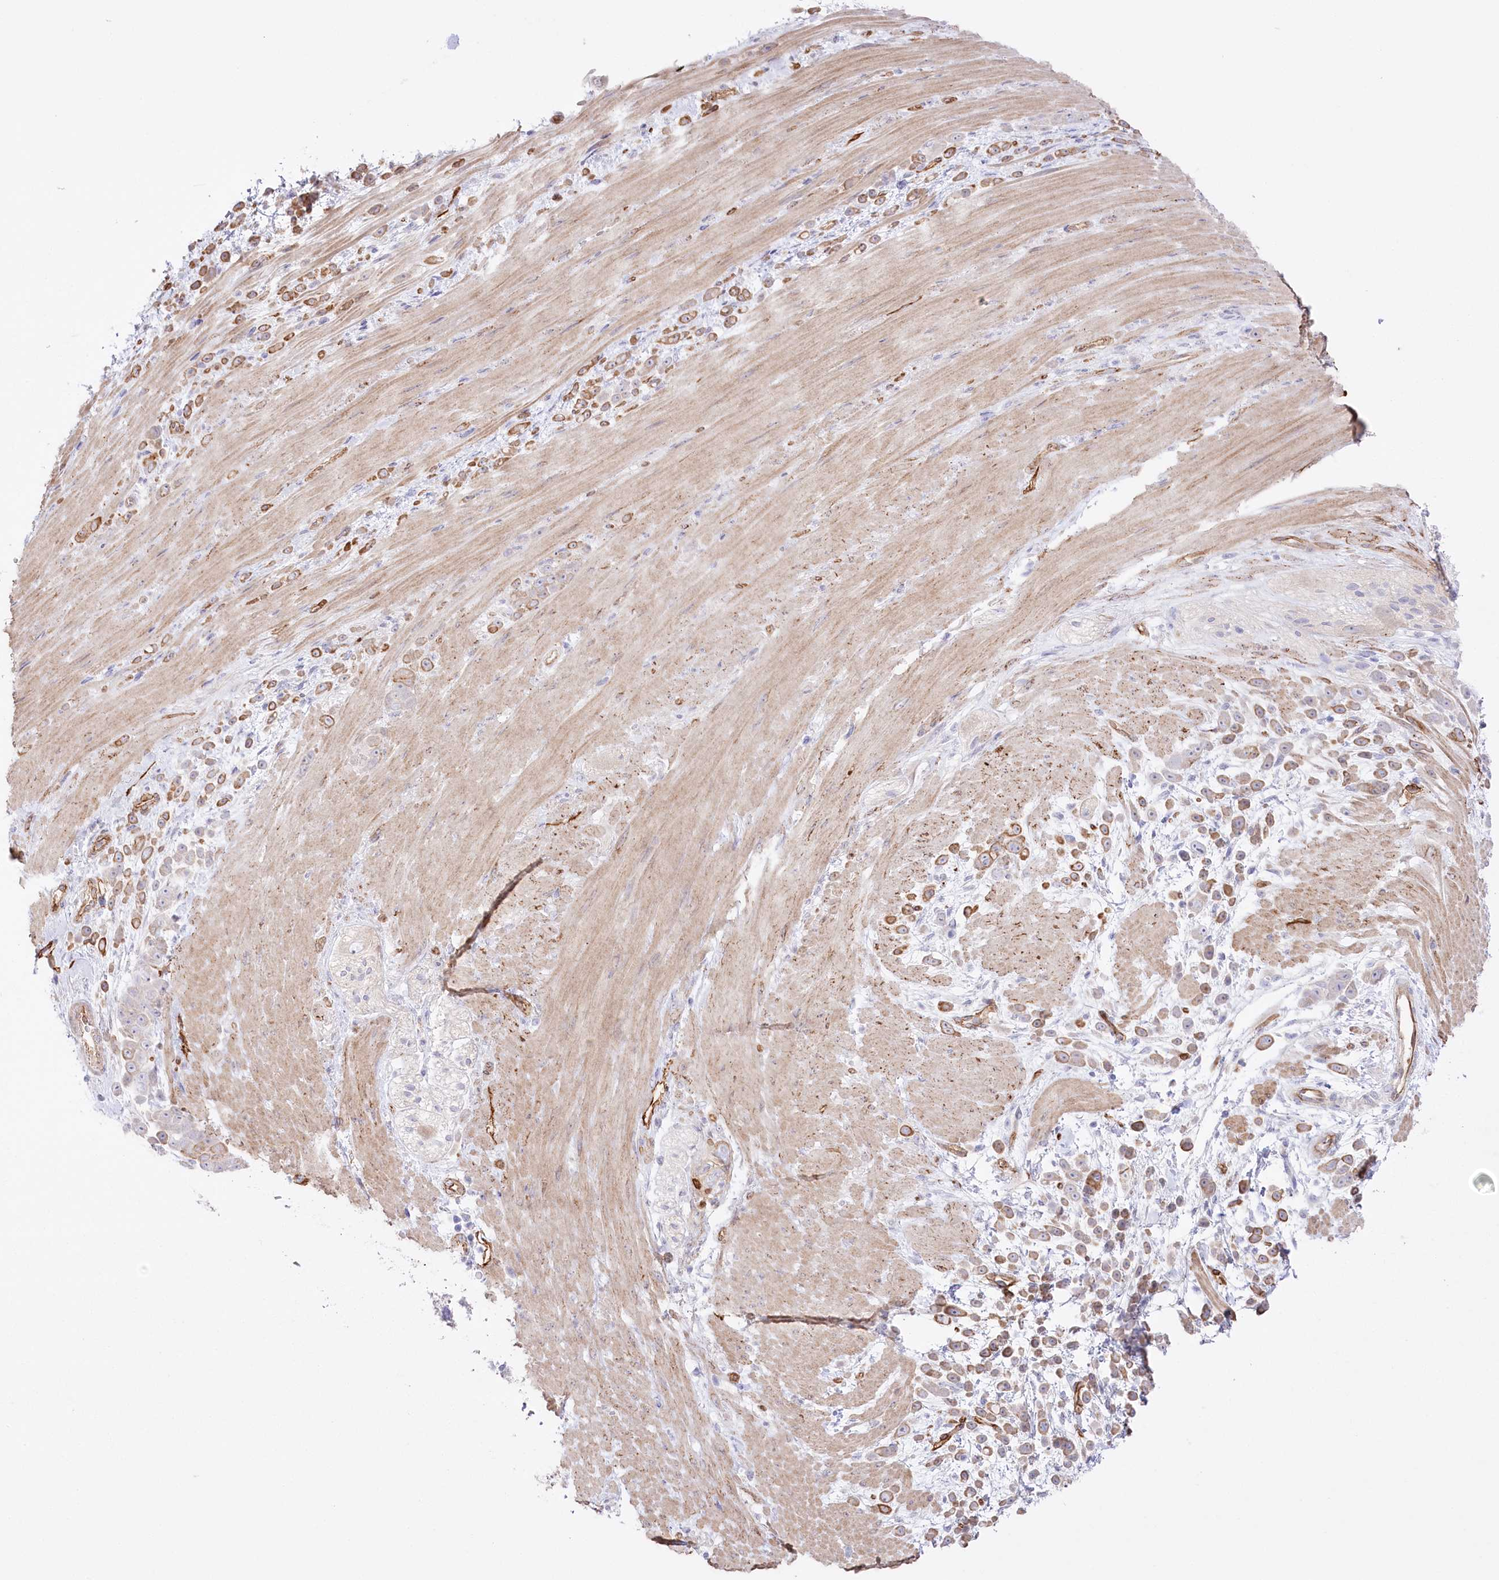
{"staining": {"intensity": "moderate", "quantity": ">75%", "location": "cytoplasmic/membranous"}, "tissue": "pancreatic cancer", "cell_type": "Tumor cells", "image_type": "cancer", "snomed": [{"axis": "morphology", "description": "Normal tissue, NOS"}, {"axis": "morphology", "description": "Adenocarcinoma, NOS"}, {"axis": "topography", "description": "Pancreas"}], "caption": "Protein staining of pancreatic adenocarcinoma tissue displays moderate cytoplasmic/membranous staining in approximately >75% of tumor cells. (DAB IHC, brown staining for protein, blue staining for nuclei).", "gene": "SLC39A10", "patient": {"sex": "female", "age": 64}}